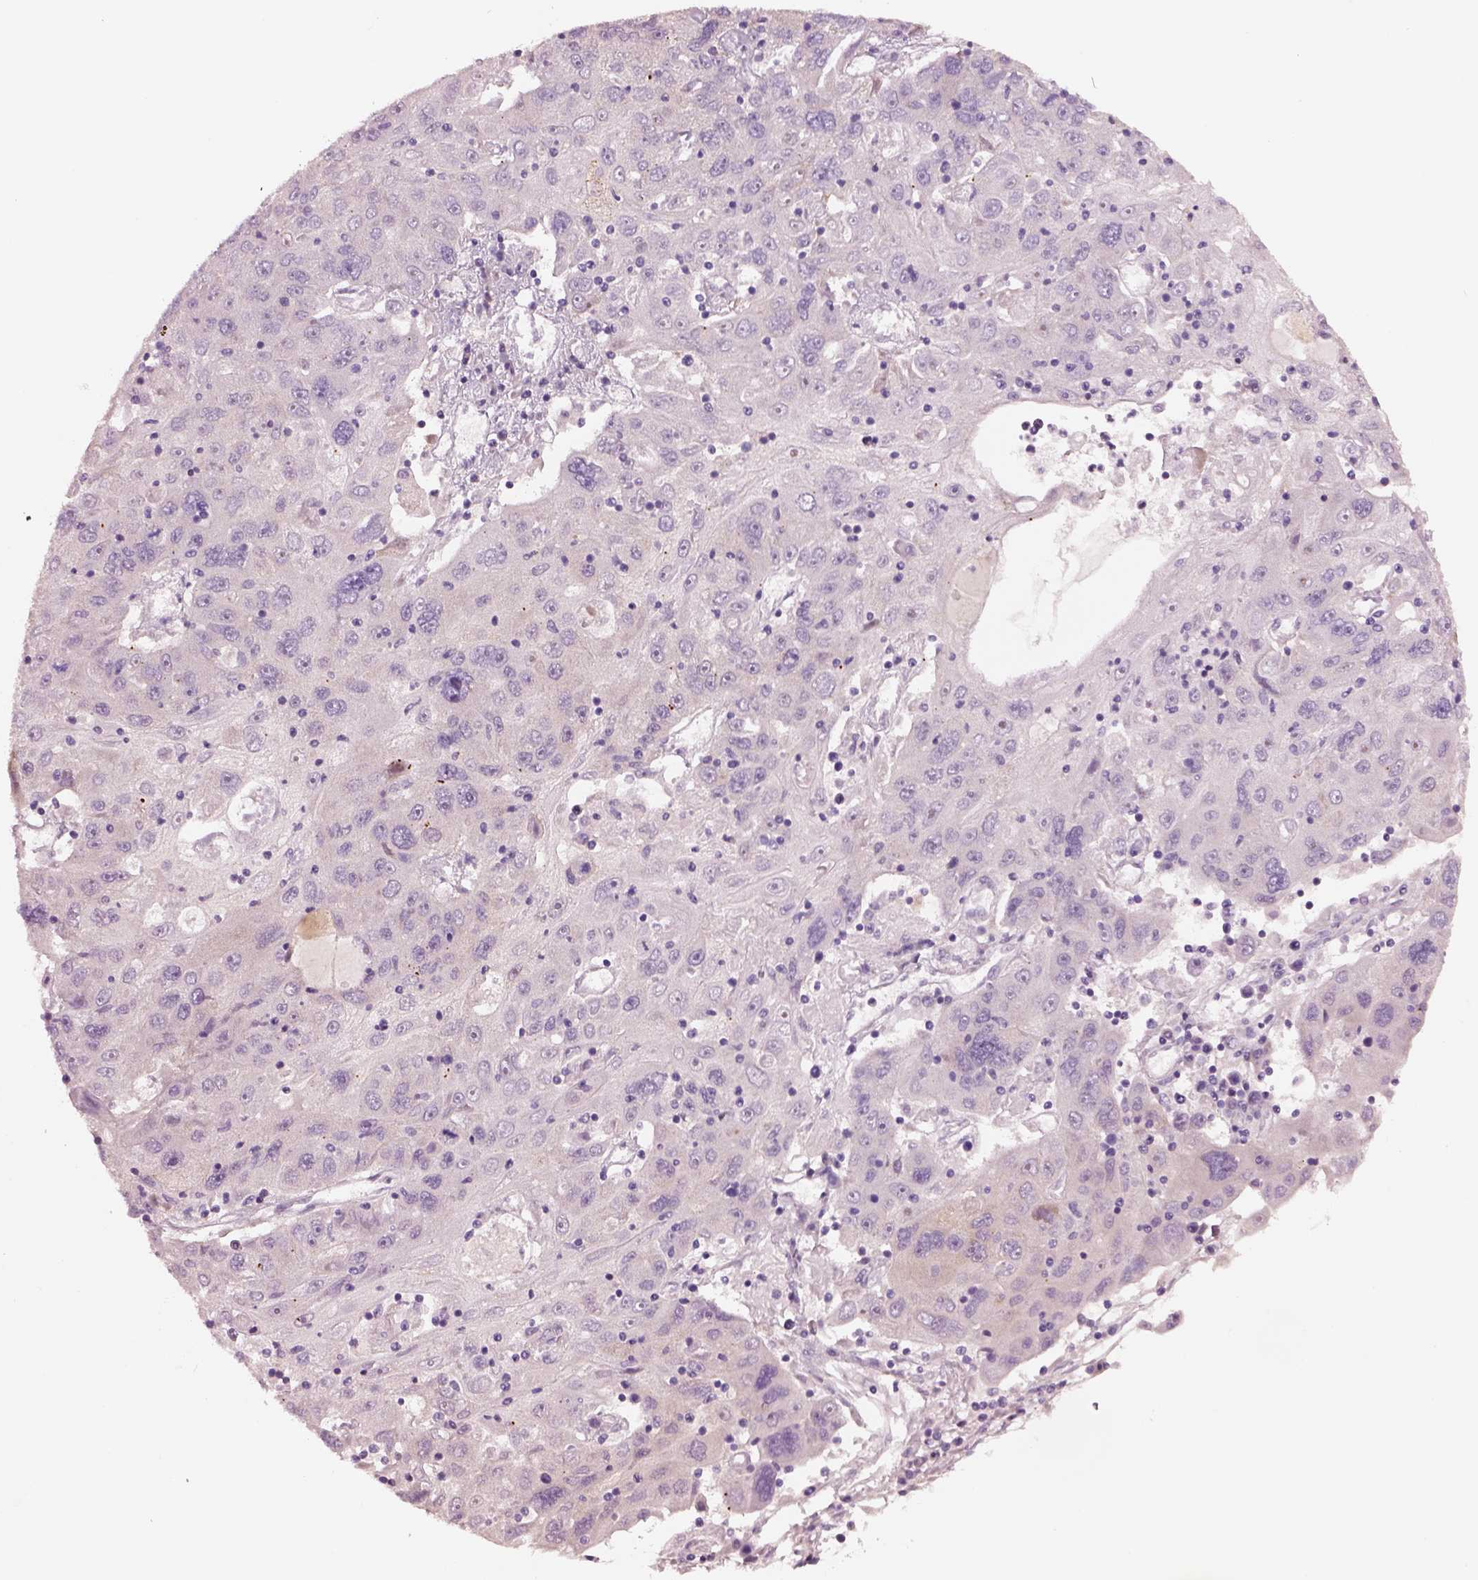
{"staining": {"intensity": "negative", "quantity": "none", "location": "none"}, "tissue": "stomach cancer", "cell_type": "Tumor cells", "image_type": "cancer", "snomed": [{"axis": "morphology", "description": "Adenocarcinoma, NOS"}, {"axis": "topography", "description": "Stomach"}], "caption": "There is no significant positivity in tumor cells of stomach cancer (adenocarcinoma). The staining was performed using DAB to visualize the protein expression in brown, while the nuclei were stained in blue with hematoxylin (Magnification: 20x).", "gene": "ELSPBP1", "patient": {"sex": "male", "age": 56}}